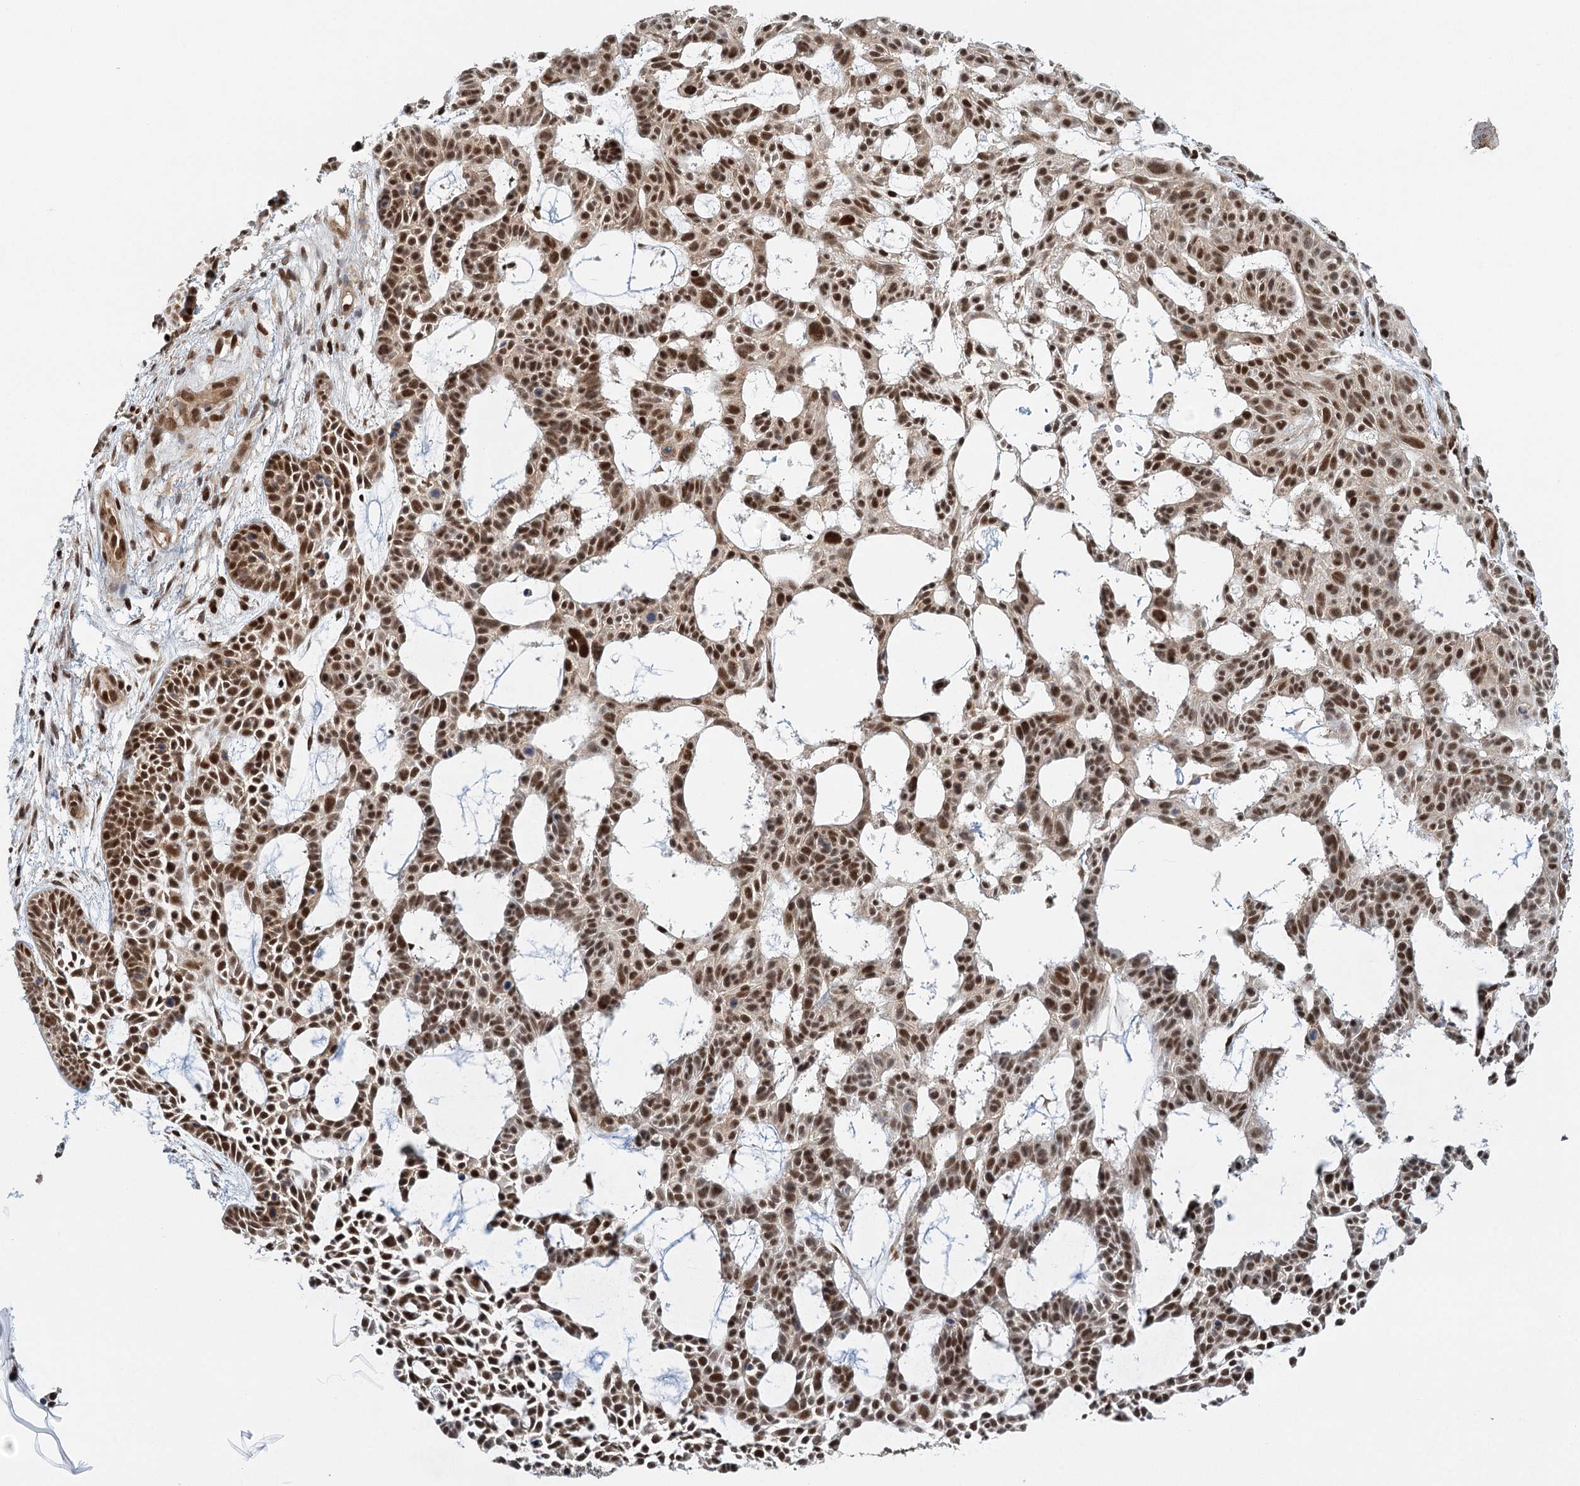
{"staining": {"intensity": "strong", "quantity": ">75%", "location": "nuclear"}, "tissue": "skin cancer", "cell_type": "Tumor cells", "image_type": "cancer", "snomed": [{"axis": "morphology", "description": "Basal cell carcinoma"}, {"axis": "topography", "description": "Skin"}], "caption": "This is an image of immunohistochemistry (IHC) staining of skin cancer, which shows strong expression in the nuclear of tumor cells.", "gene": "GPATCH11", "patient": {"sex": "male", "age": 89}}